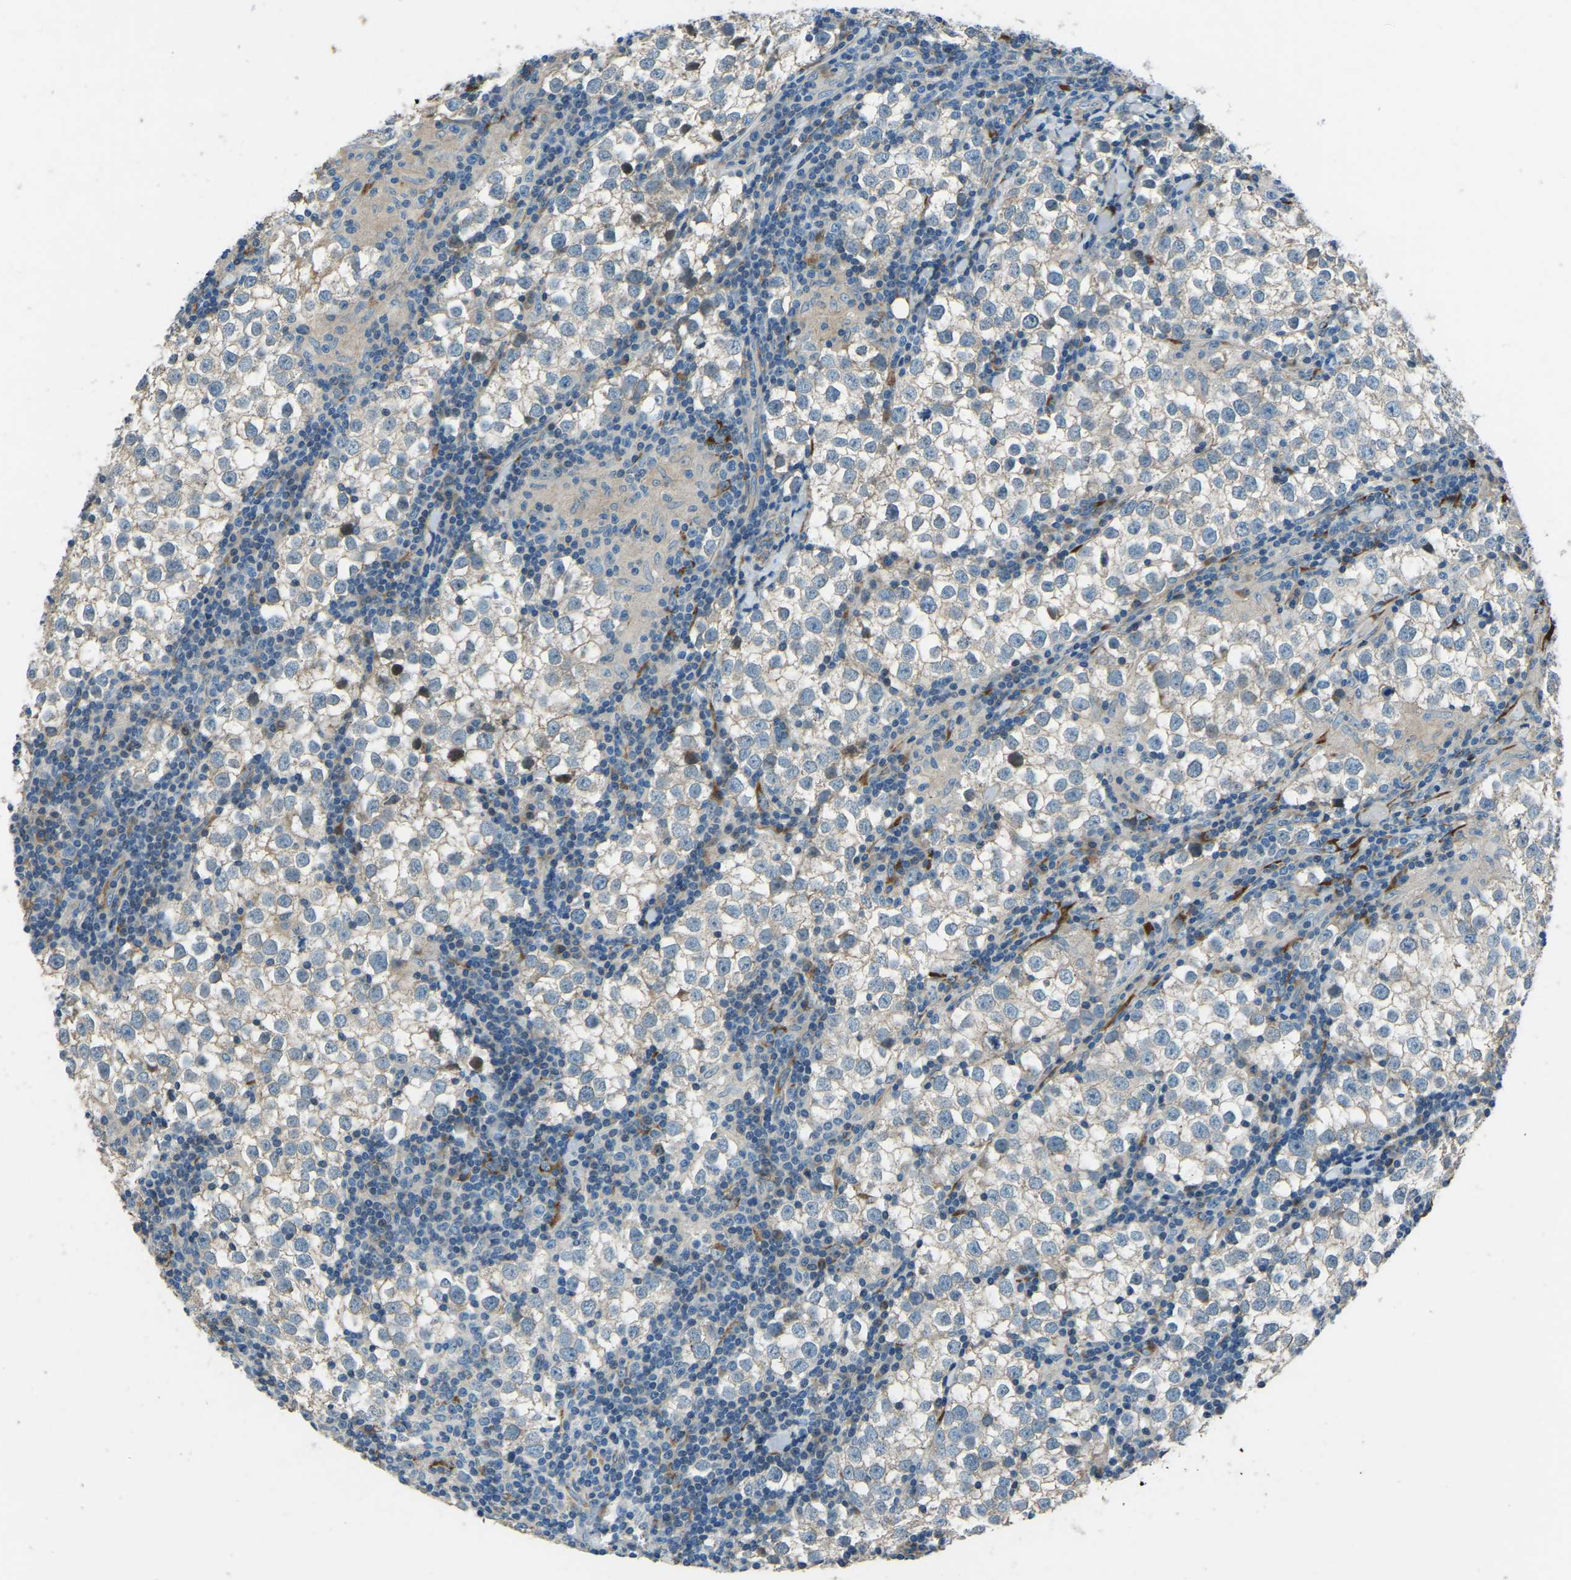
{"staining": {"intensity": "negative", "quantity": "none", "location": "none"}, "tissue": "testis cancer", "cell_type": "Tumor cells", "image_type": "cancer", "snomed": [{"axis": "morphology", "description": "Seminoma, NOS"}, {"axis": "morphology", "description": "Carcinoma, Embryonal, NOS"}, {"axis": "topography", "description": "Testis"}], "caption": "This image is of seminoma (testis) stained with immunohistochemistry to label a protein in brown with the nuclei are counter-stained blue. There is no expression in tumor cells. Nuclei are stained in blue.", "gene": "COL3A1", "patient": {"sex": "male", "age": 36}}